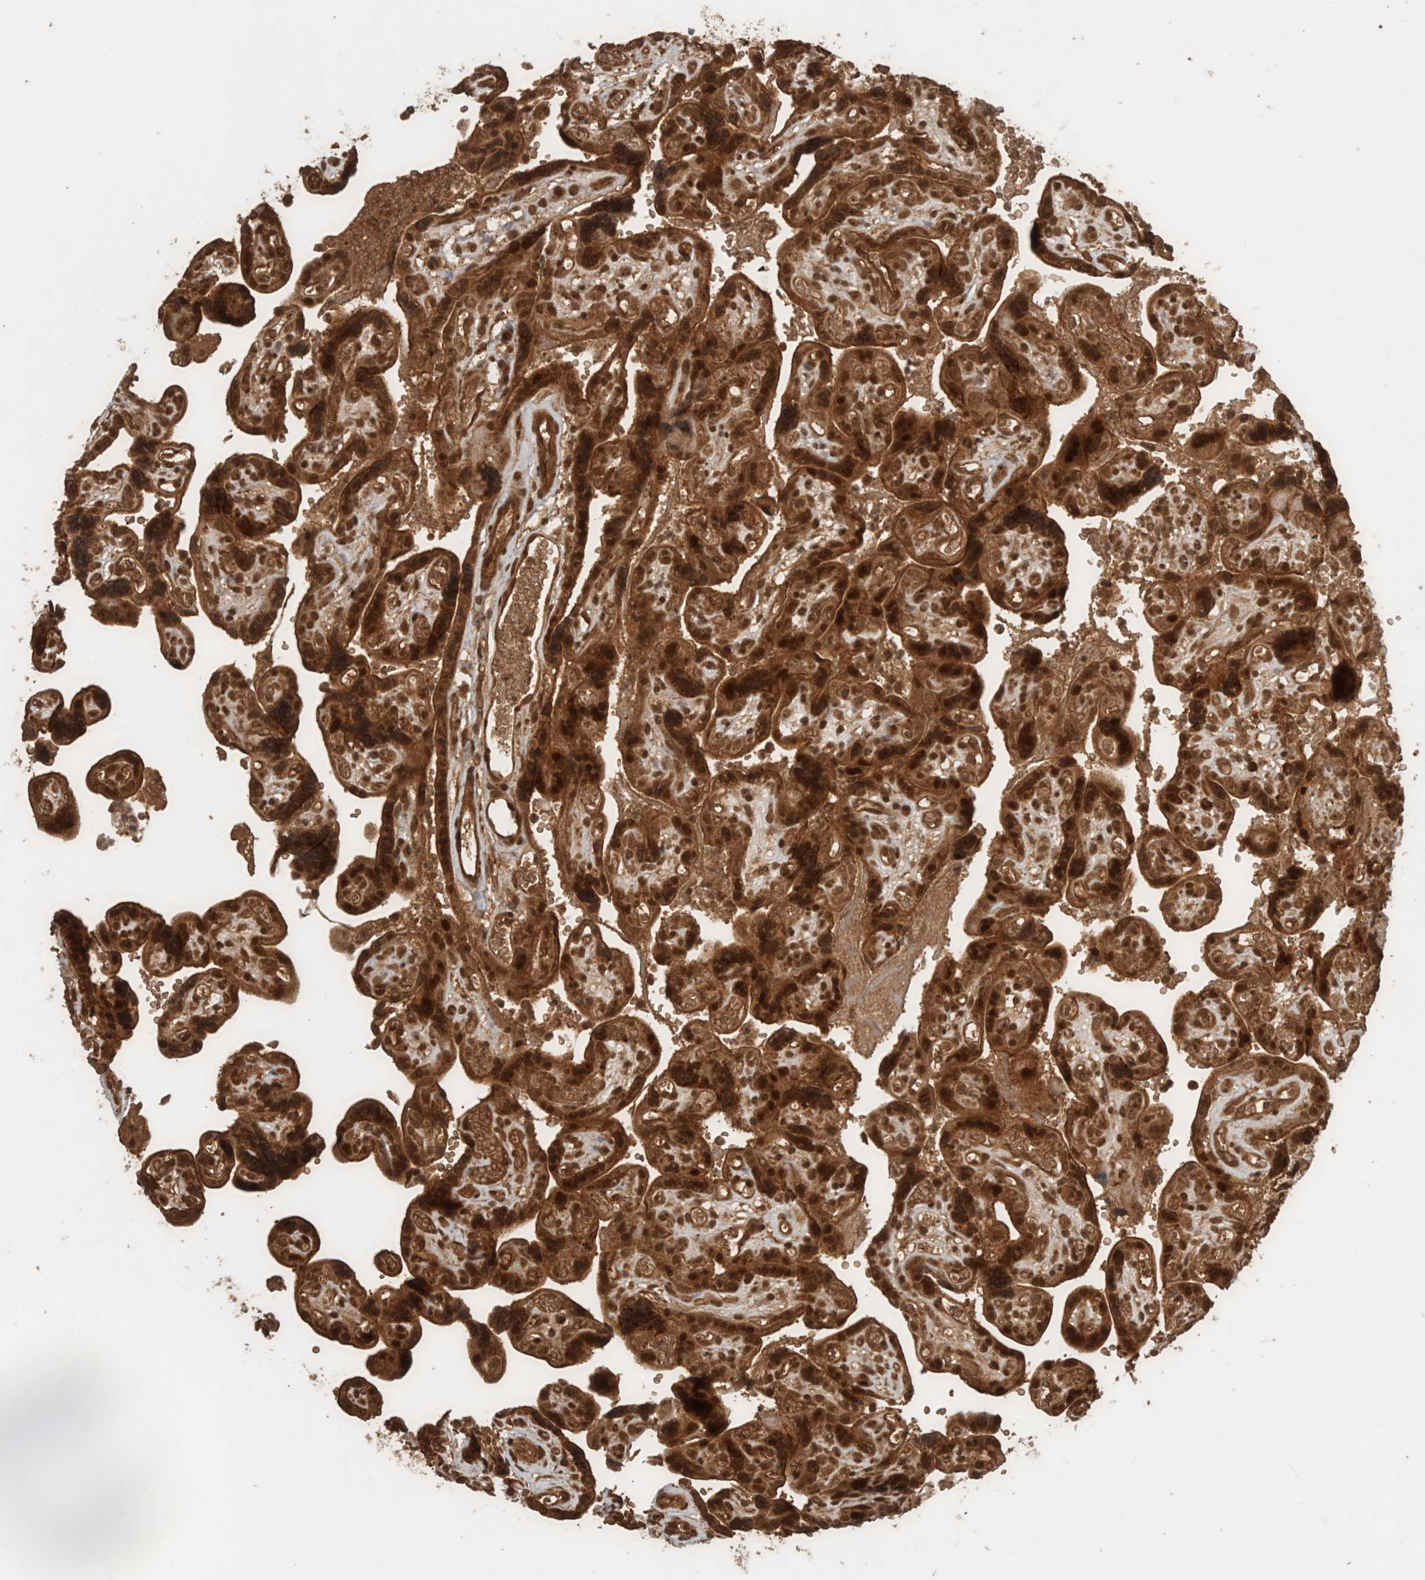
{"staining": {"intensity": "strong", "quantity": ">75%", "location": "cytoplasmic/membranous,nuclear"}, "tissue": "placenta", "cell_type": "Decidual cells", "image_type": "normal", "snomed": [{"axis": "morphology", "description": "Normal tissue, NOS"}, {"axis": "topography", "description": "Placenta"}], "caption": "High-power microscopy captured an IHC micrograph of normal placenta, revealing strong cytoplasmic/membranous,nuclear positivity in about >75% of decidual cells. The protein is shown in brown color, while the nuclei are stained blue.", "gene": "CNTROB", "patient": {"sex": "female", "age": 30}}